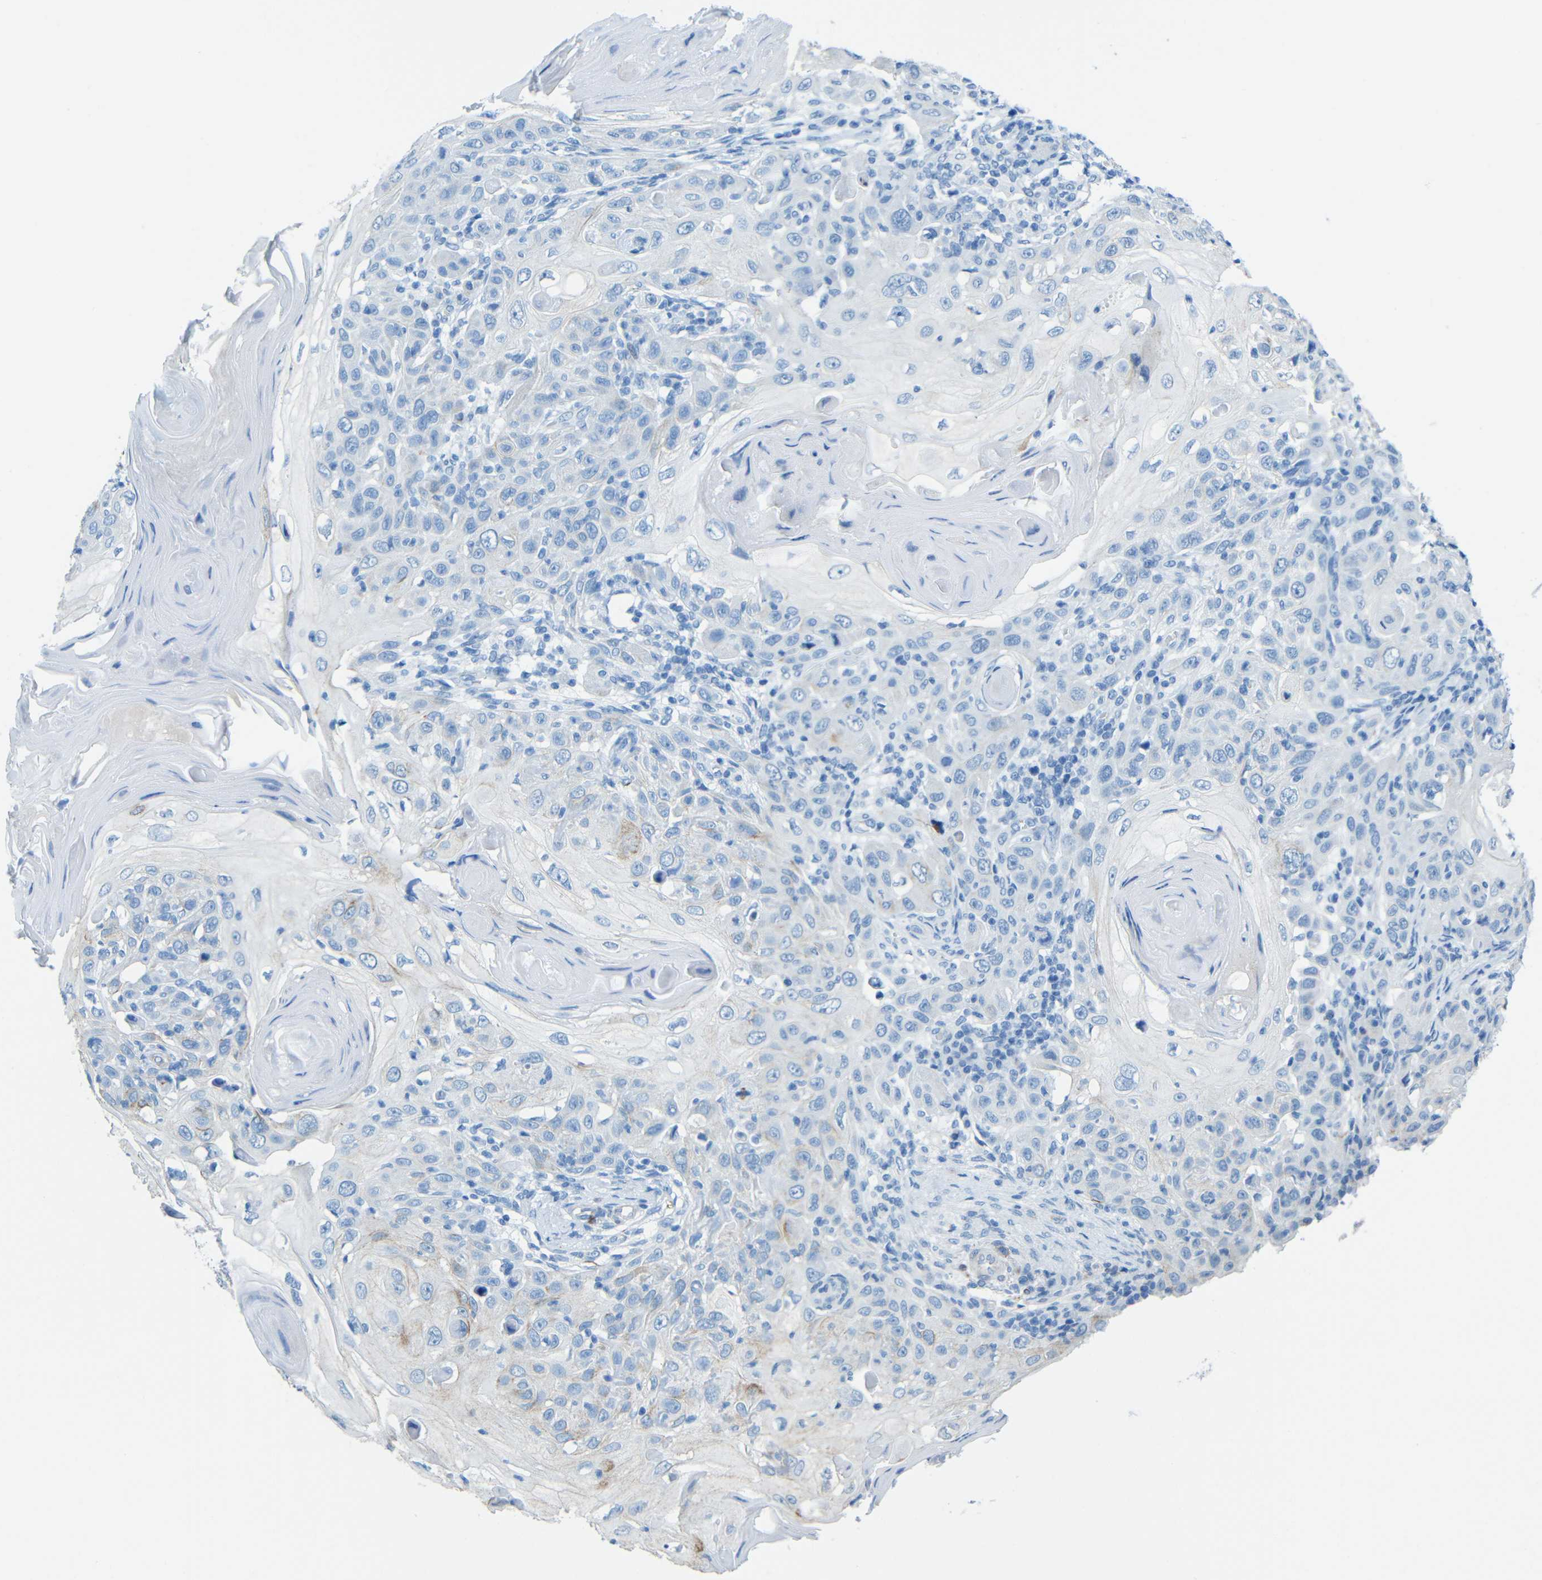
{"staining": {"intensity": "negative", "quantity": "none", "location": "none"}, "tissue": "skin cancer", "cell_type": "Tumor cells", "image_type": "cancer", "snomed": [{"axis": "morphology", "description": "Squamous cell carcinoma, NOS"}, {"axis": "topography", "description": "Skin"}], "caption": "A photomicrograph of human skin cancer is negative for staining in tumor cells.", "gene": "TUBB4B", "patient": {"sex": "female", "age": 88}}